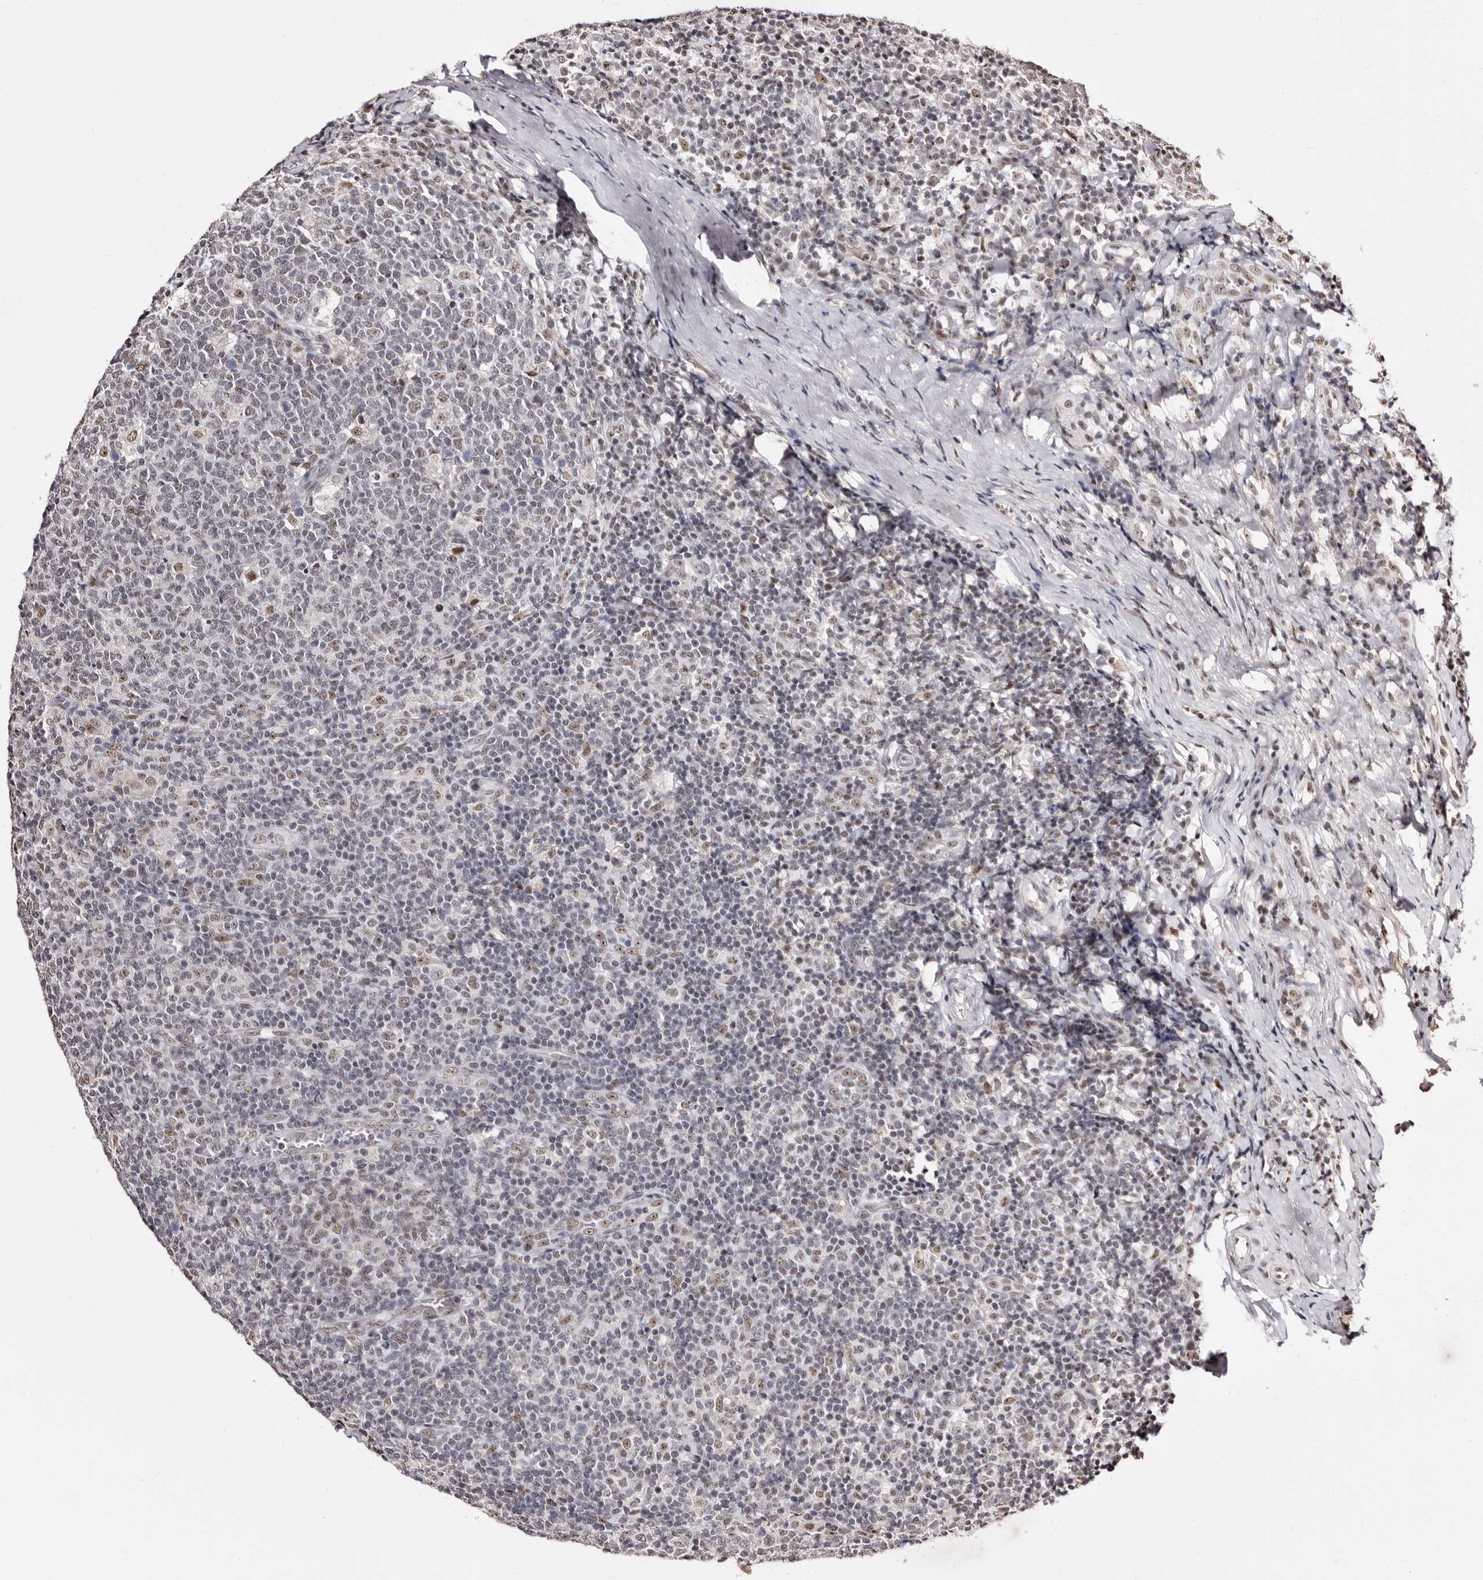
{"staining": {"intensity": "moderate", "quantity": "<25%", "location": "nuclear"}, "tissue": "tonsil", "cell_type": "Germinal center cells", "image_type": "normal", "snomed": [{"axis": "morphology", "description": "Normal tissue, NOS"}, {"axis": "topography", "description": "Tonsil"}], "caption": "Tonsil stained with DAB (3,3'-diaminobenzidine) immunohistochemistry displays low levels of moderate nuclear staining in approximately <25% of germinal center cells. The staining is performed using DAB brown chromogen to label protein expression. The nuclei are counter-stained blue using hematoxylin.", "gene": "ANAPC11", "patient": {"sex": "female", "age": 19}}